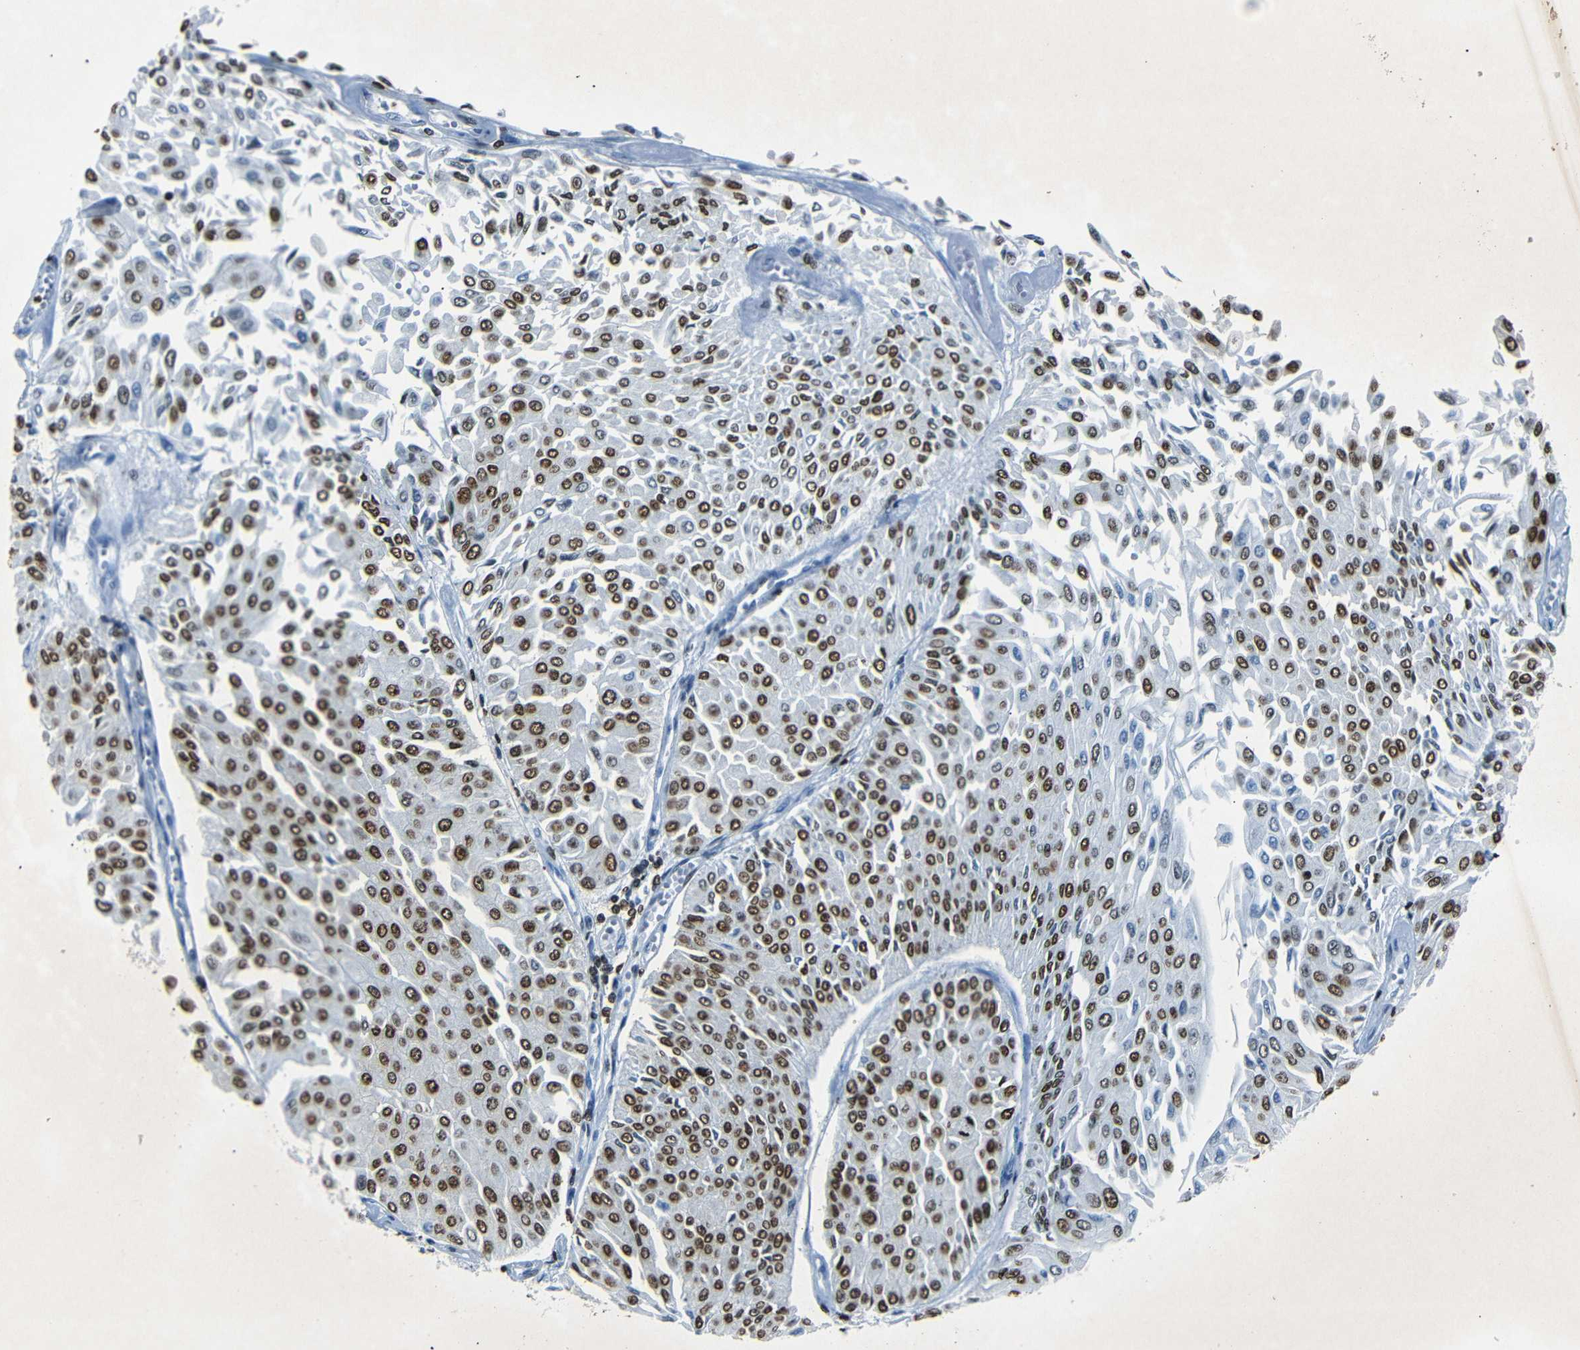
{"staining": {"intensity": "strong", "quantity": "25%-75%", "location": "nuclear"}, "tissue": "urothelial cancer", "cell_type": "Tumor cells", "image_type": "cancer", "snomed": [{"axis": "morphology", "description": "Urothelial carcinoma, Low grade"}, {"axis": "topography", "description": "Urinary bladder"}], "caption": "Tumor cells reveal high levels of strong nuclear staining in about 25%-75% of cells in urothelial cancer. (Stains: DAB (3,3'-diaminobenzidine) in brown, nuclei in blue, Microscopy: brightfield microscopy at high magnification).", "gene": "HMGN1", "patient": {"sex": "male", "age": 67}}